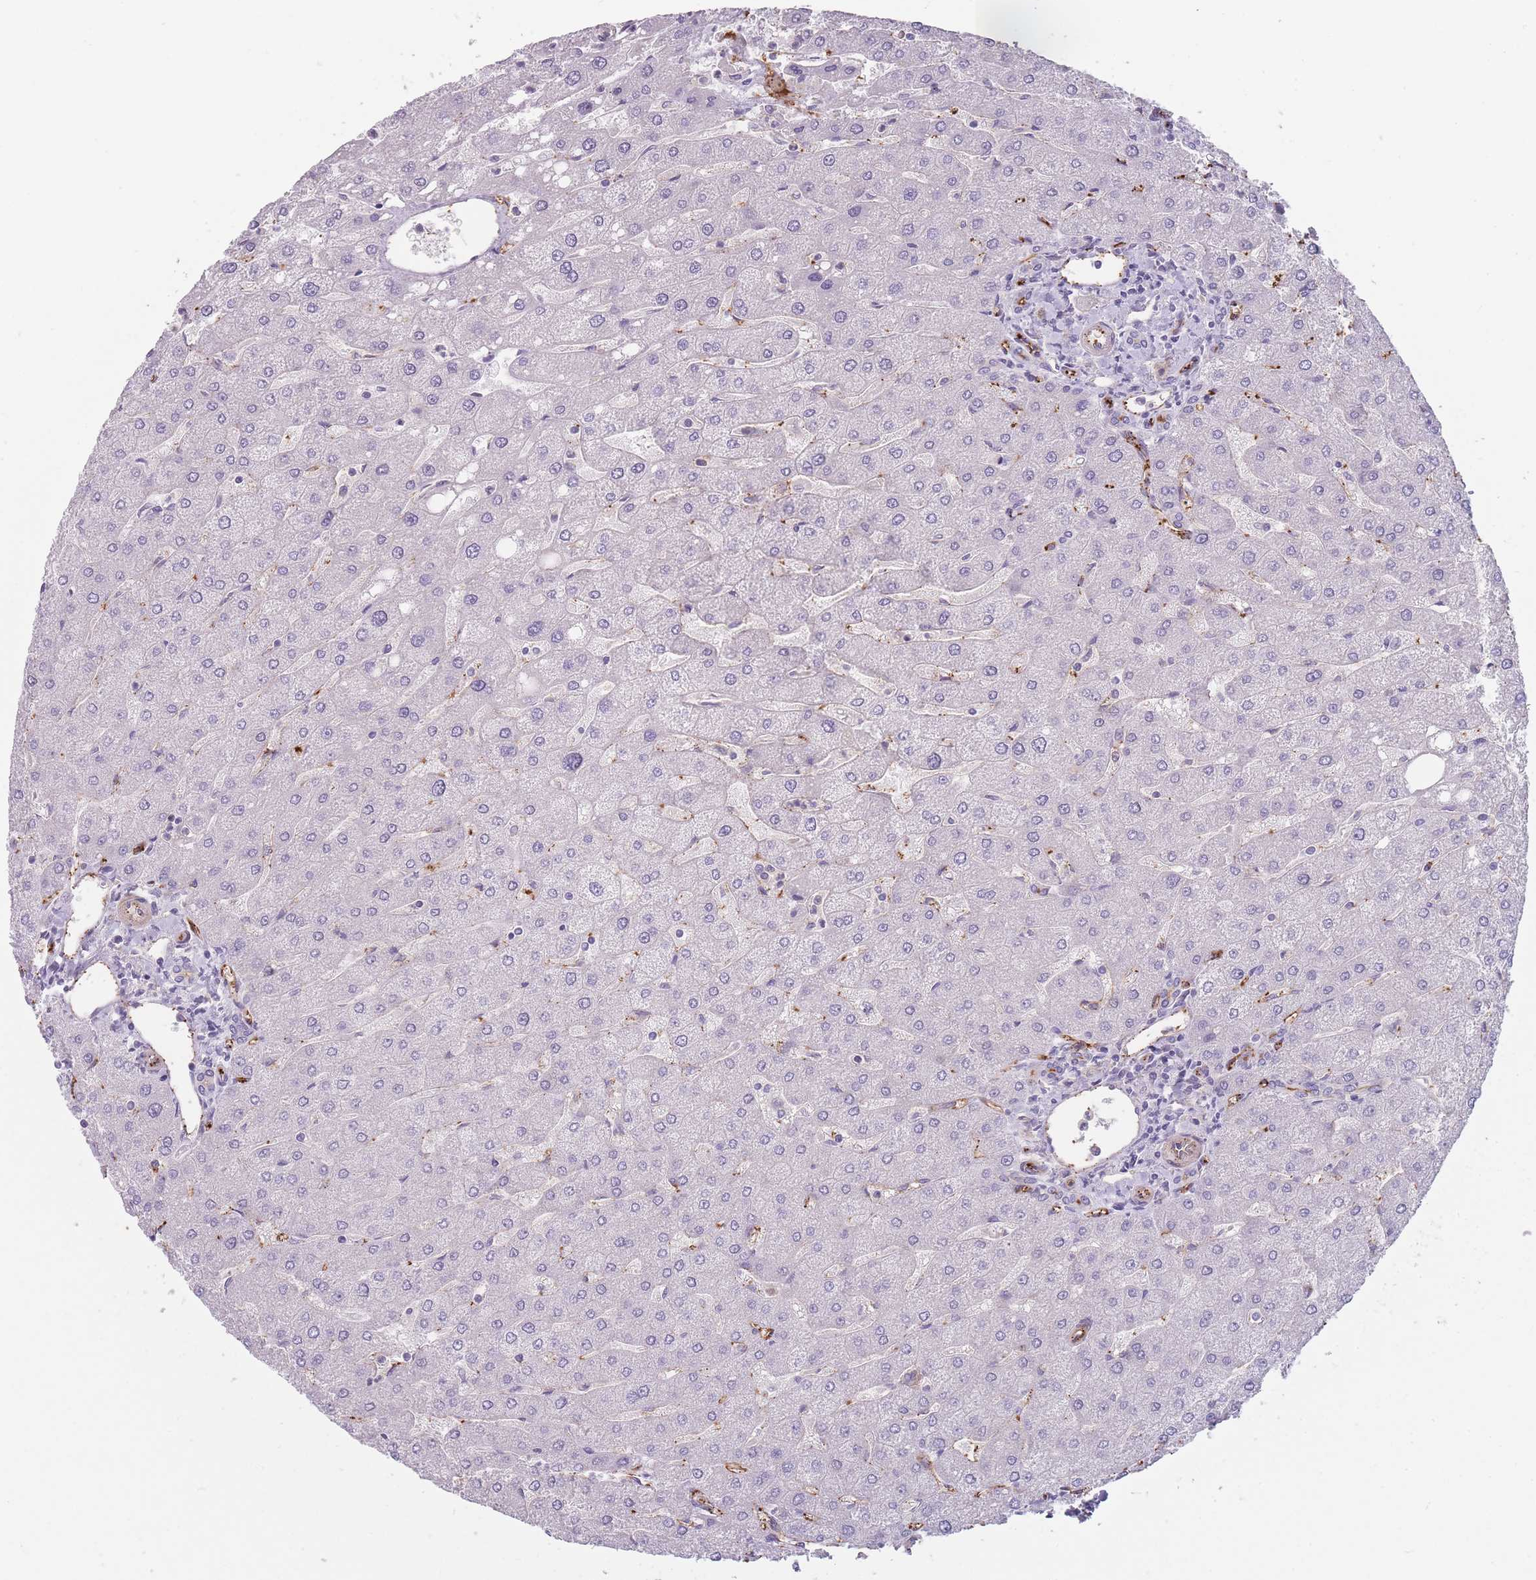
{"staining": {"intensity": "negative", "quantity": "none", "location": "none"}, "tissue": "liver", "cell_type": "Cholangiocytes", "image_type": "normal", "snomed": [{"axis": "morphology", "description": "Normal tissue, NOS"}, {"axis": "topography", "description": "Liver"}], "caption": "This image is of normal liver stained with immunohistochemistry (IHC) to label a protein in brown with the nuclei are counter-stained blue. There is no expression in cholangiocytes.", "gene": "CD300LF", "patient": {"sex": "male", "age": 67}}